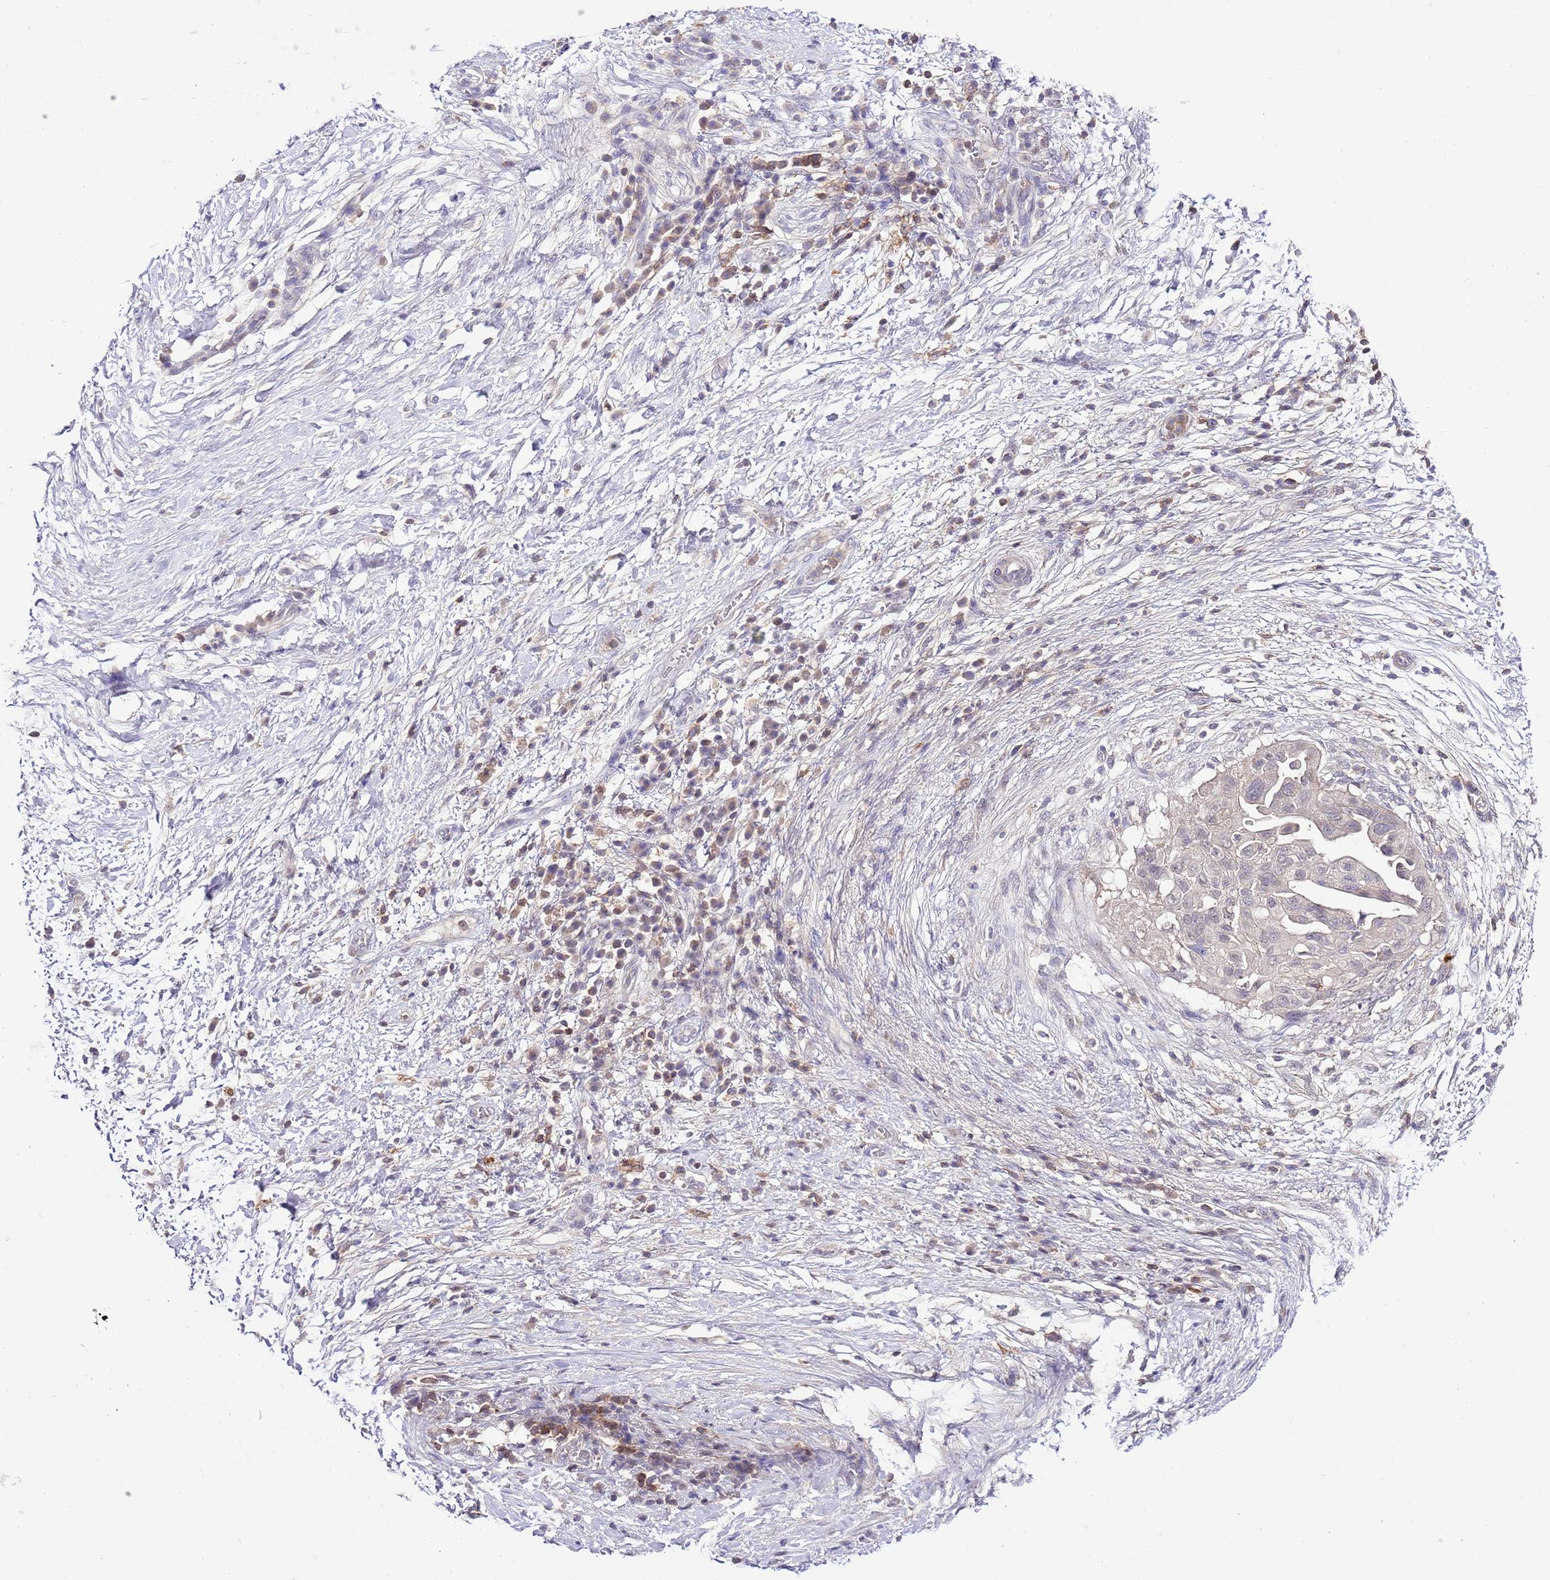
{"staining": {"intensity": "negative", "quantity": "none", "location": "none"}, "tissue": "pancreatic cancer", "cell_type": "Tumor cells", "image_type": "cancer", "snomed": [{"axis": "morphology", "description": "Adenocarcinoma, NOS"}, {"axis": "topography", "description": "Pancreas"}], "caption": "Tumor cells are negative for brown protein staining in adenocarcinoma (pancreatic). (DAB (3,3'-diaminobenzidine) immunohistochemistry visualized using brightfield microscopy, high magnification).", "gene": "EFHD1", "patient": {"sex": "male", "age": 68}}